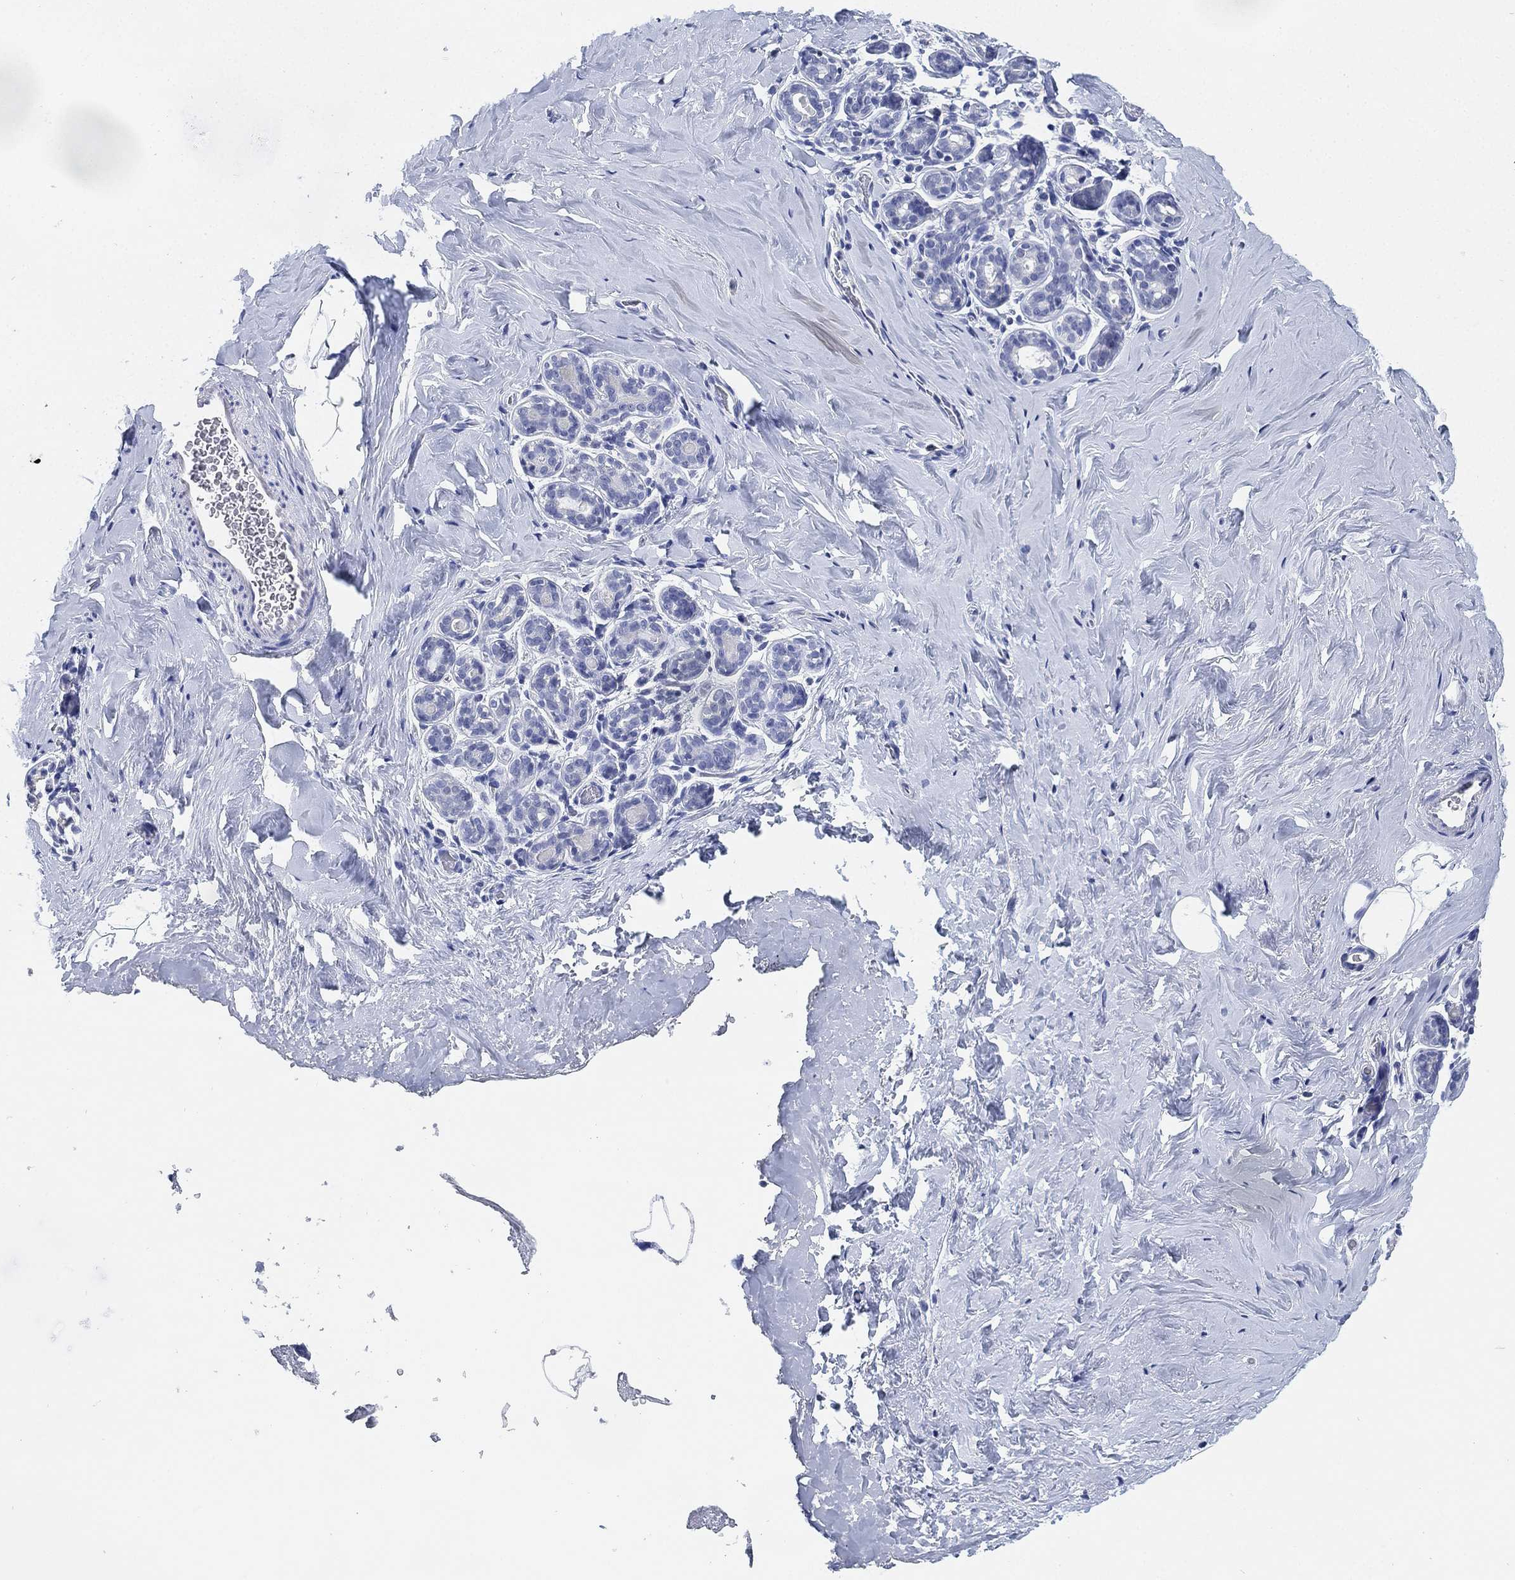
{"staining": {"intensity": "negative", "quantity": "none", "location": "none"}, "tissue": "breast", "cell_type": "Adipocytes", "image_type": "normal", "snomed": [{"axis": "morphology", "description": "Normal tissue, NOS"}, {"axis": "topography", "description": "Skin"}, {"axis": "topography", "description": "Breast"}], "caption": "The immunohistochemistry histopathology image has no significant staining in adipocytes of breast.", "gene": "IYD", "patient": {"sex": "female", "age": 43}}